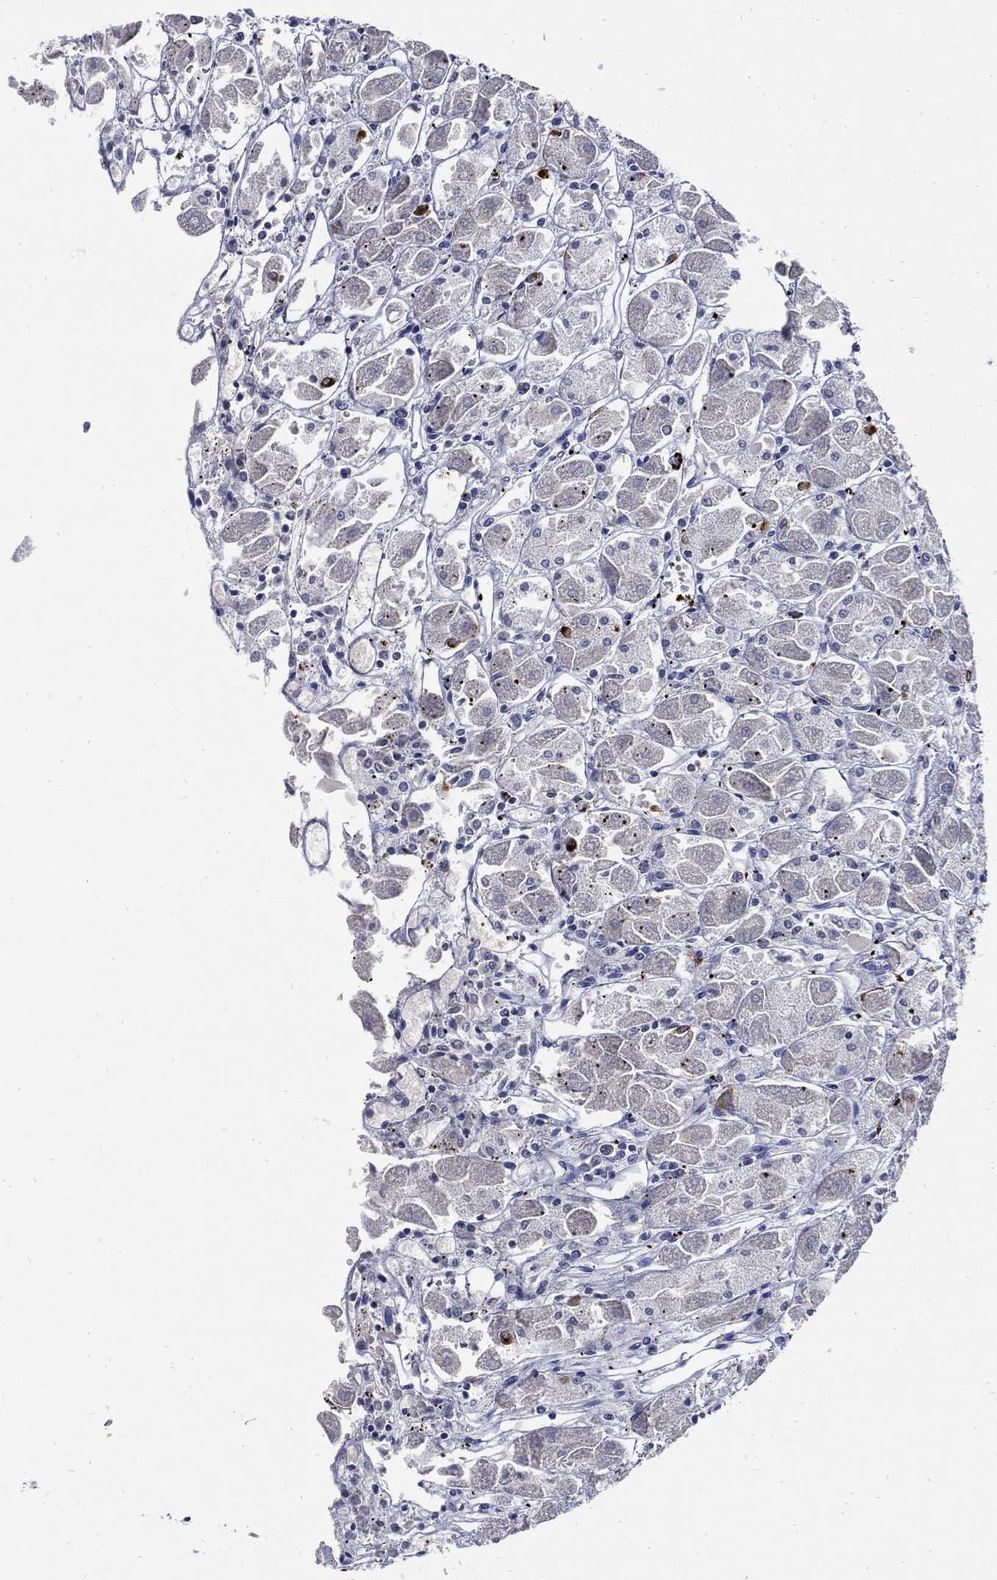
{"staining": {"intensity": "strong", "quantity": "<25%", "location": "cytoplasmic/membranous"}, "tissue": "stomach", "cell_type": "Glandular cells", "image_type": "normal", "snomed": [{"axis": "morphology", "description": "Normal tissue, NOS"}, {"axis": "topography", "description": "Stomach"}], "caption": "Stomach stained for a protein (brown) reveals strong cytoplasmic/membranous positive staining in approximately <25% of glandular cells.", "gene": "CPE", "patient": {"sex": "male", "age": 70}}